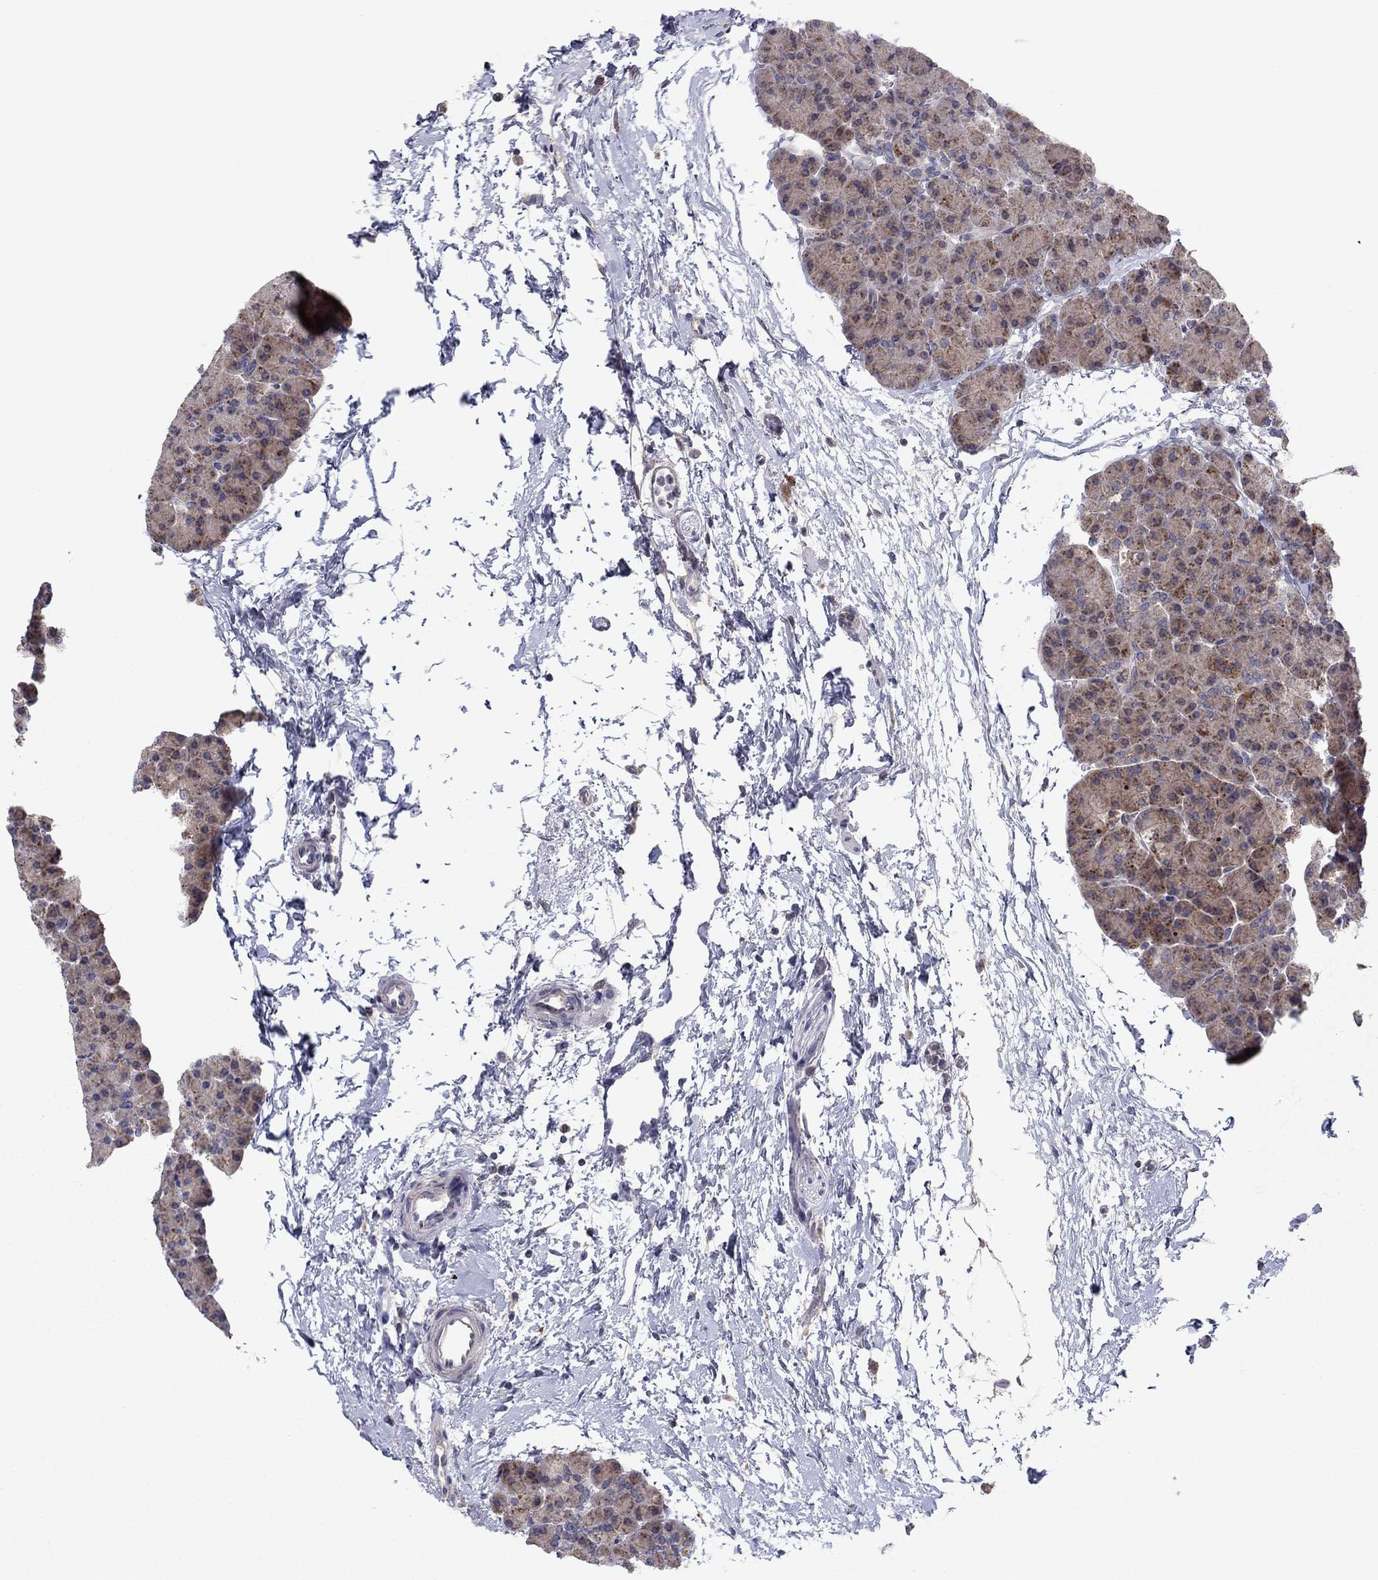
{"staining": {"intensity": "moderate", "quantity": "25%-75%", "location": "cytoplasmic/membranous"}, "tissue": "pancreas", "cell_type": "Exocrine glandular cells", "image_type": "normal", "snomed": [{"axis": "morphology", "description": "Normal tissue, NOS"}, {"axis": "topography", "description": "Pancreas"}], "caption": "An immunohistochemistry image of benign tissue is shown. Protein staining in brown labels moderate cytoplasmic/membranous positivity in pancreas within exocrine glandular cells. Immunohistochemistry stains the protein of interest in brown and the nuclei are stained blue.", "gene": "CRACDL", "patient": {"sex": "female", "age": 44}}